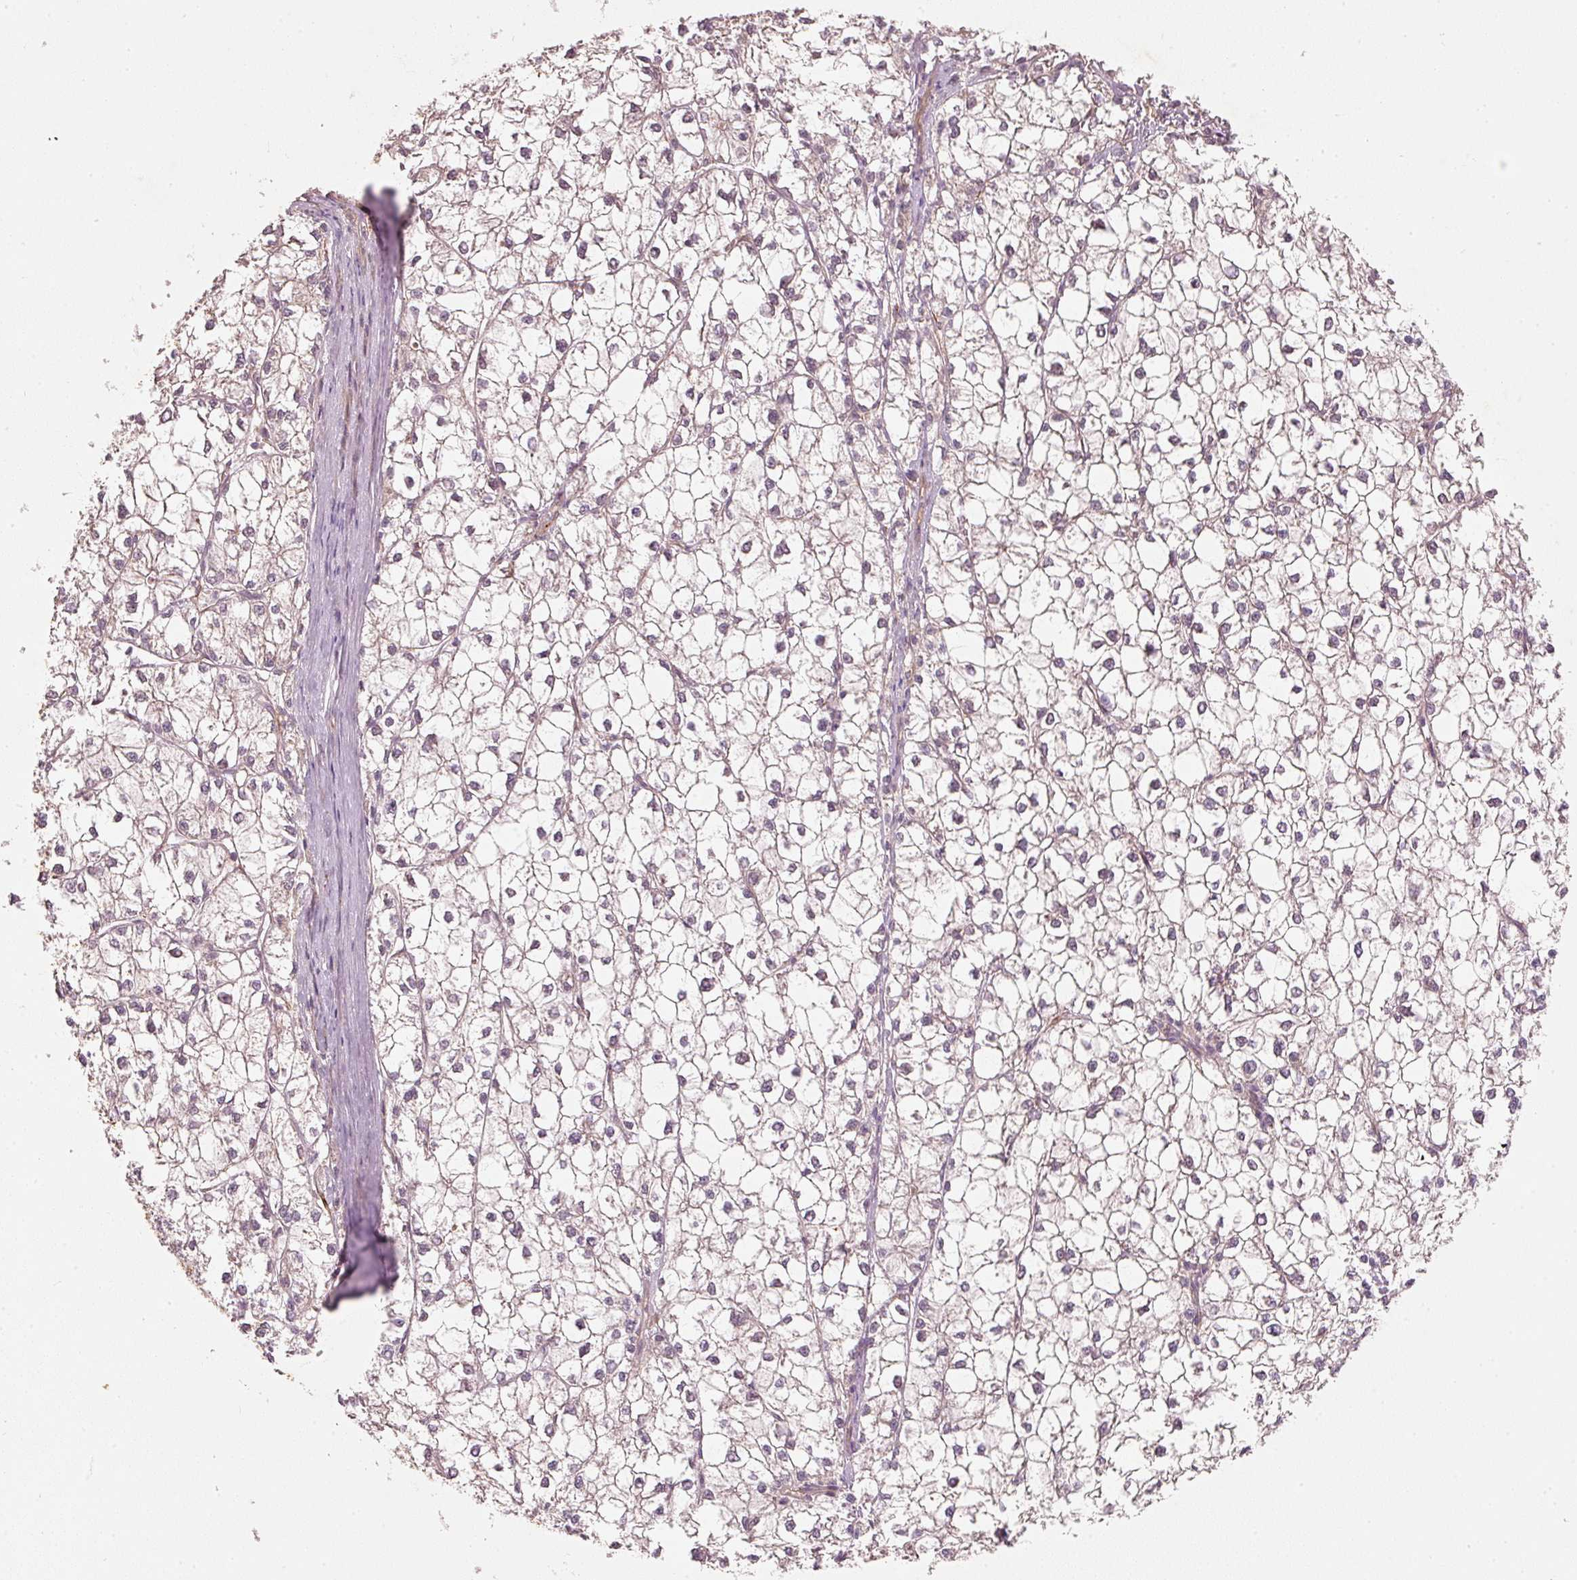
{"staining": {"intensity": "negative", "quantity": "none", "location": "none"}, "tissue": "liver cancer", "cell_type": "Tumor cells", "image_type": "cancer", "snomed": [{"axis": "morphology", "description": "Carcinoma, Hepatocellular, NOS"}, {"axis": "topography", "description": "Liver"}], "caption": "Immunohistochemical staining of human liver cancer (hepatocellular carcinoma) displays no significant positivity in tumor cells.", "gene": "RGL2", "patient": {"sex": "female", "age": 43}}